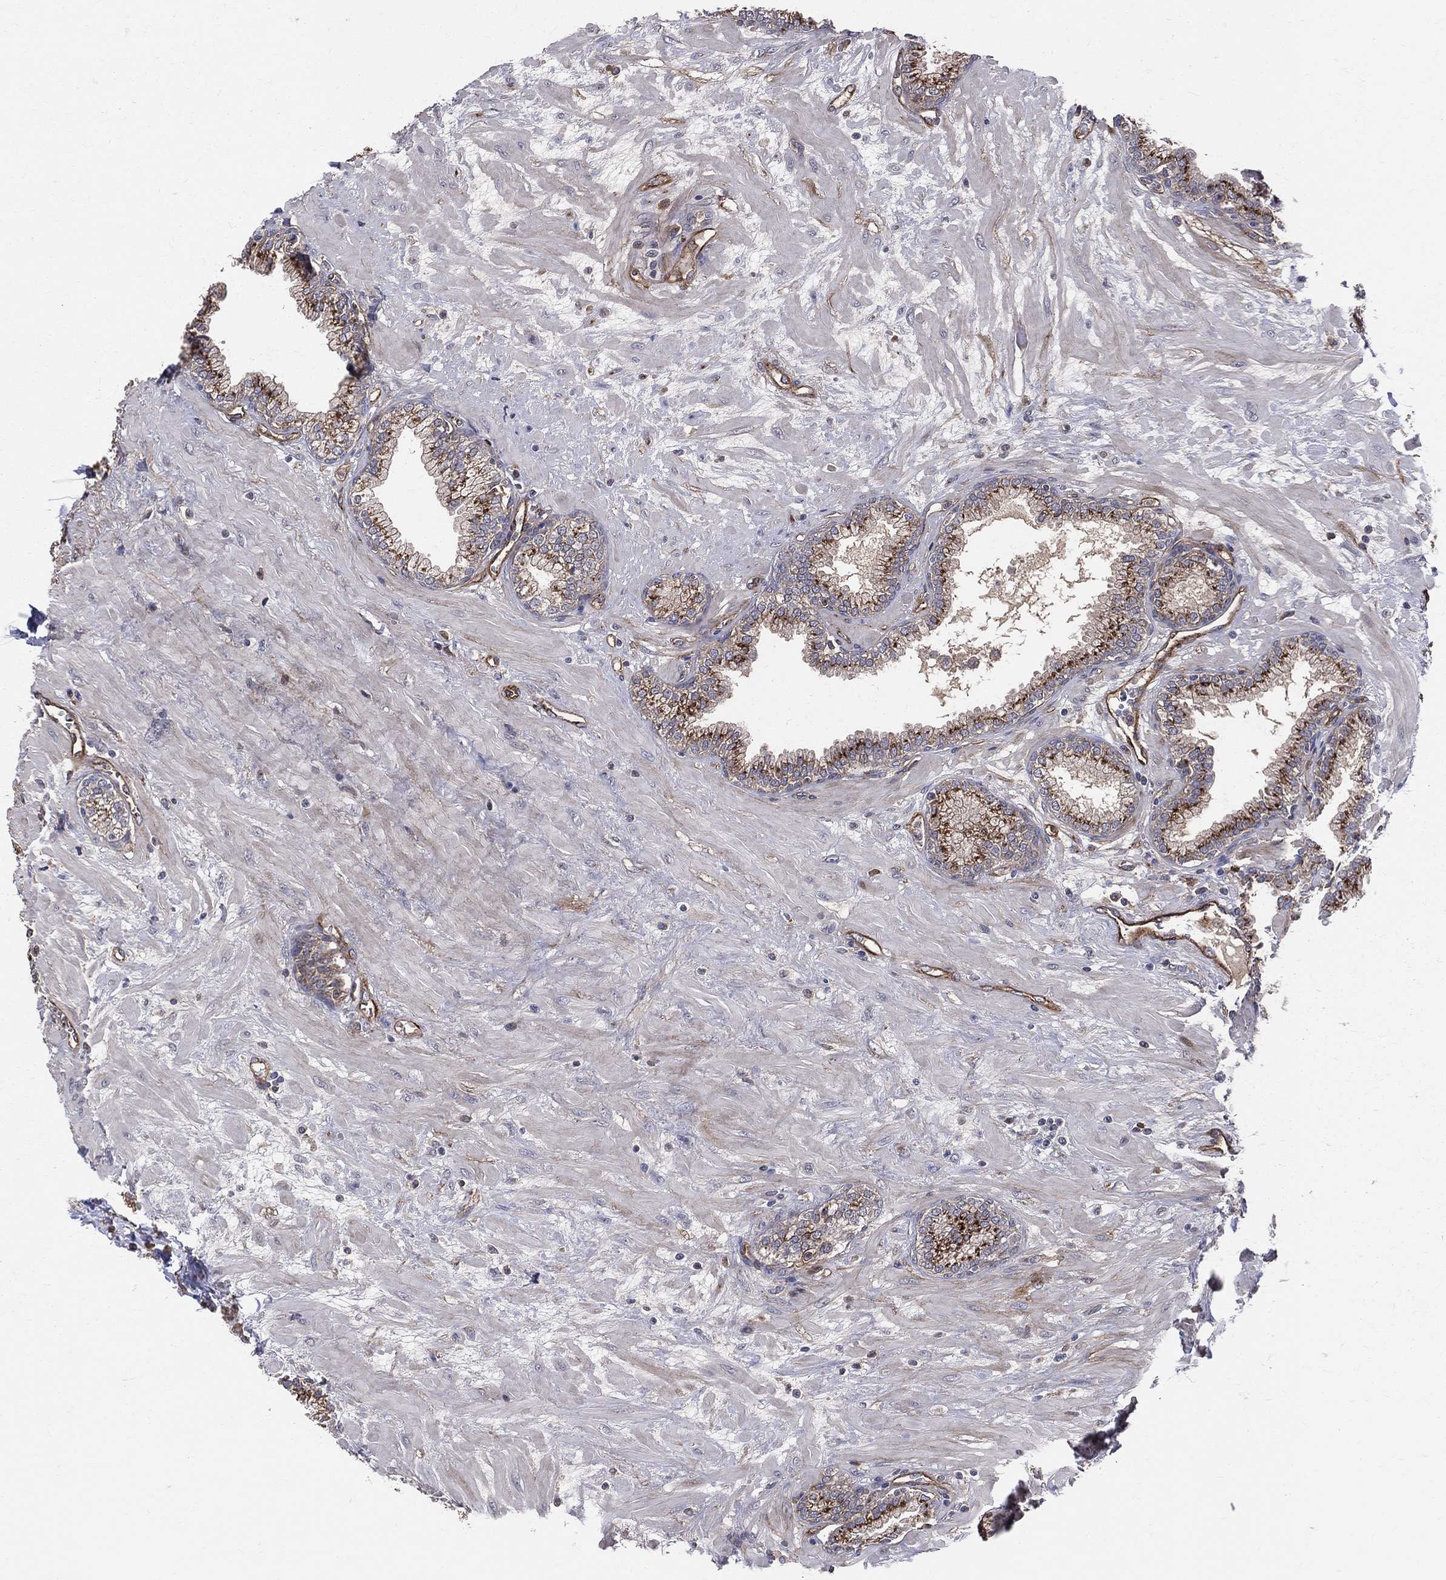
{"staining": {"intensity": "strong", "quantity": ">75%", "location": "cytoplasmic/membranous"}, "tissue": "prostate", "cell_type": "Glandular cells", "image_type": "normal", "snomed": [{"axis": "morphology", "description": "Normal tissue, NOS"}, {"axis": "topography", "description": "Prostate"}], "caption": "A brown stain shows strong cytoplasmic/membranous expression of a protein in glandular cells of unremarkable prostate.", "gene": "ENTPD1", "patient": {"sex": "male", "age": 64}}